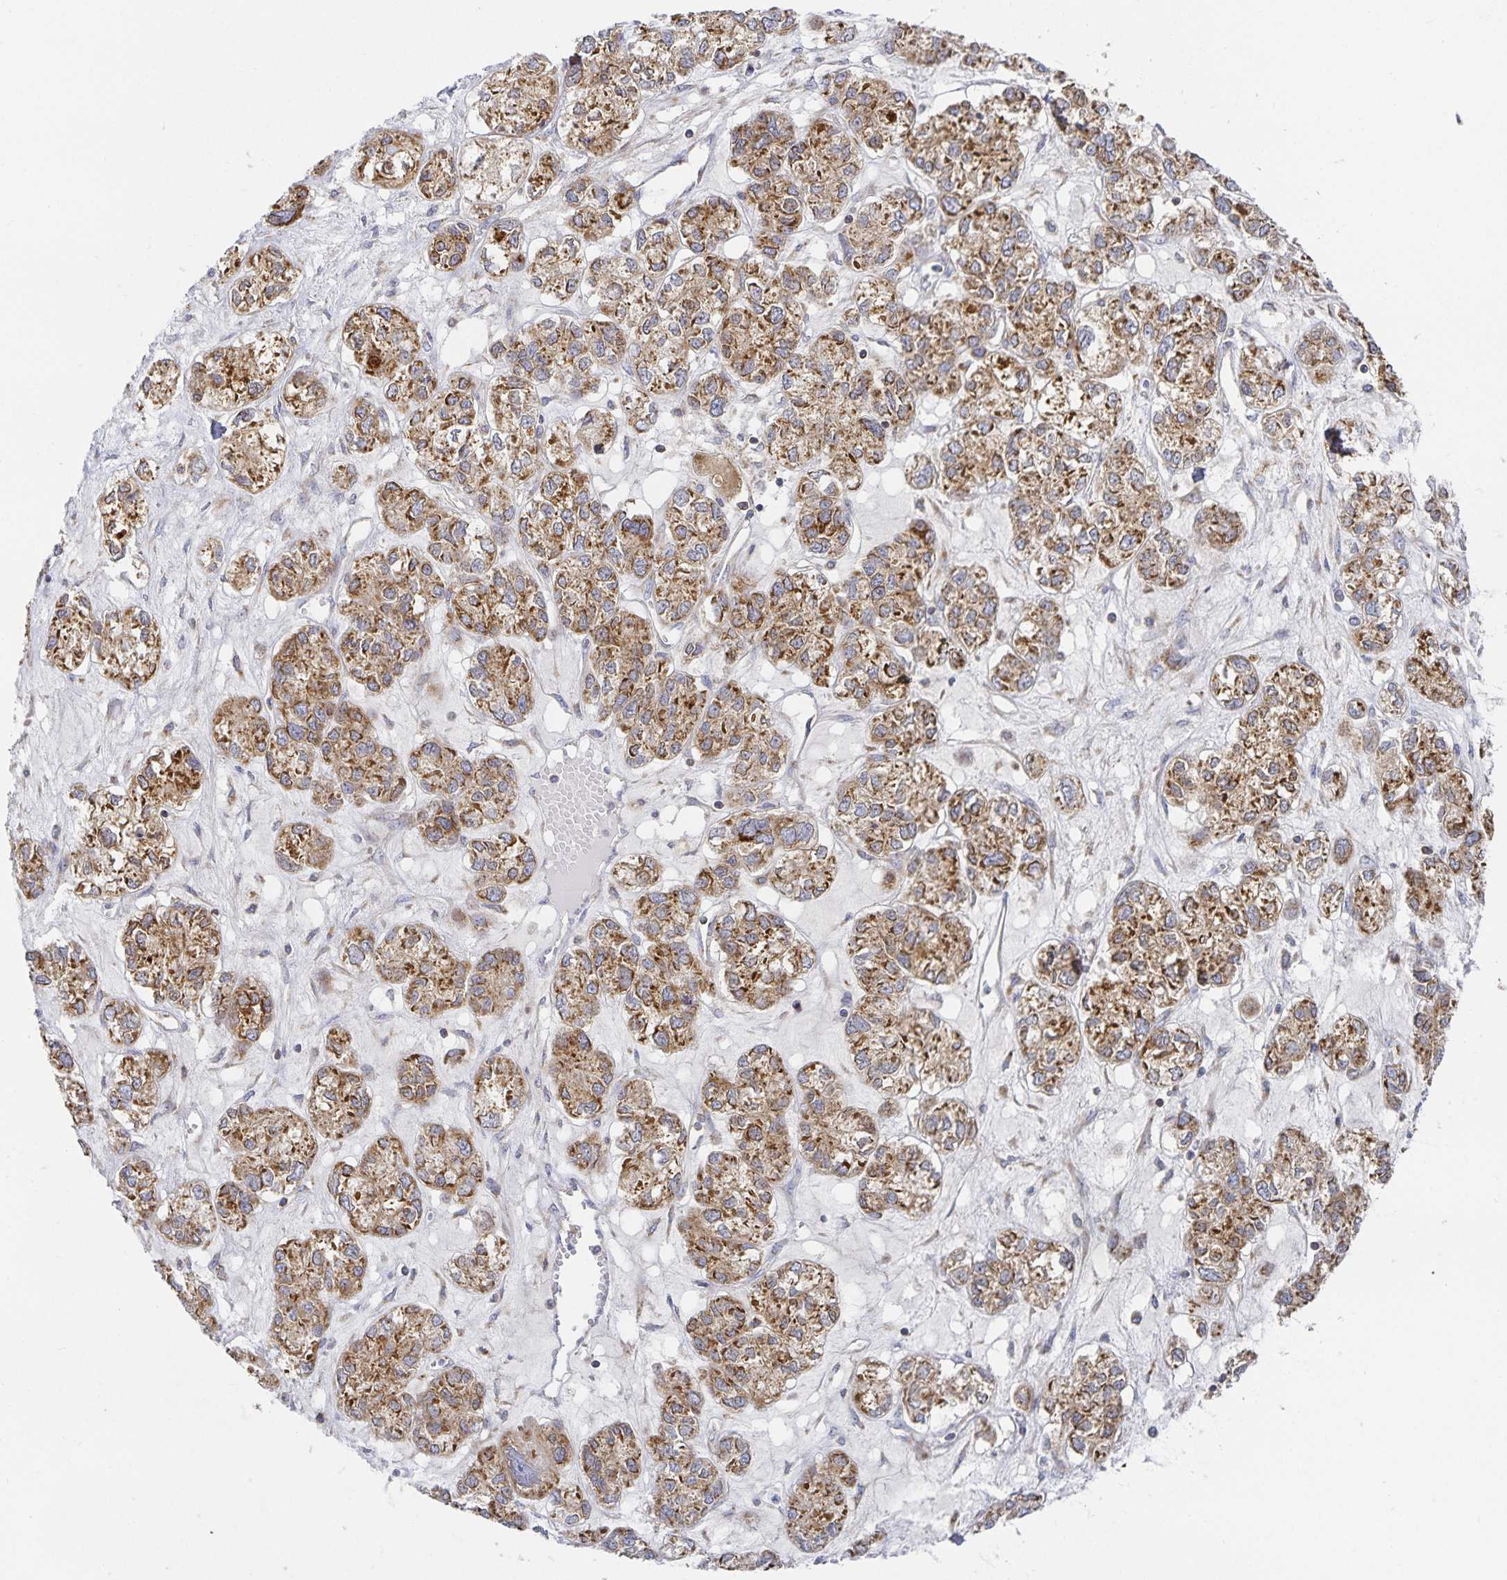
{"staining": {"intensity": "moderate", "quantity": ">75%", "location": "cytoplasmic/membranous"}, "tissue": "ovarian cancer", "cell_type": "Tumor cells", "image_type": "cancer", "snomed": [{"axis": "morphology", "description": "Carcinoma, endometroid"}, {"axis": "topography", "description": "Ovary"}], "caption": "Protein analysis of ovarian cancer tissue demonstrates moderate cytoplasmic/membranous positivity in approximately >75% of tumor cells. (DAB (3,3'-diaminobenzidine) = brown stain, brightfield microscopy at high magnification).", "gene": "NOMO1", "patient": {"sex": "female", "age": 64}}